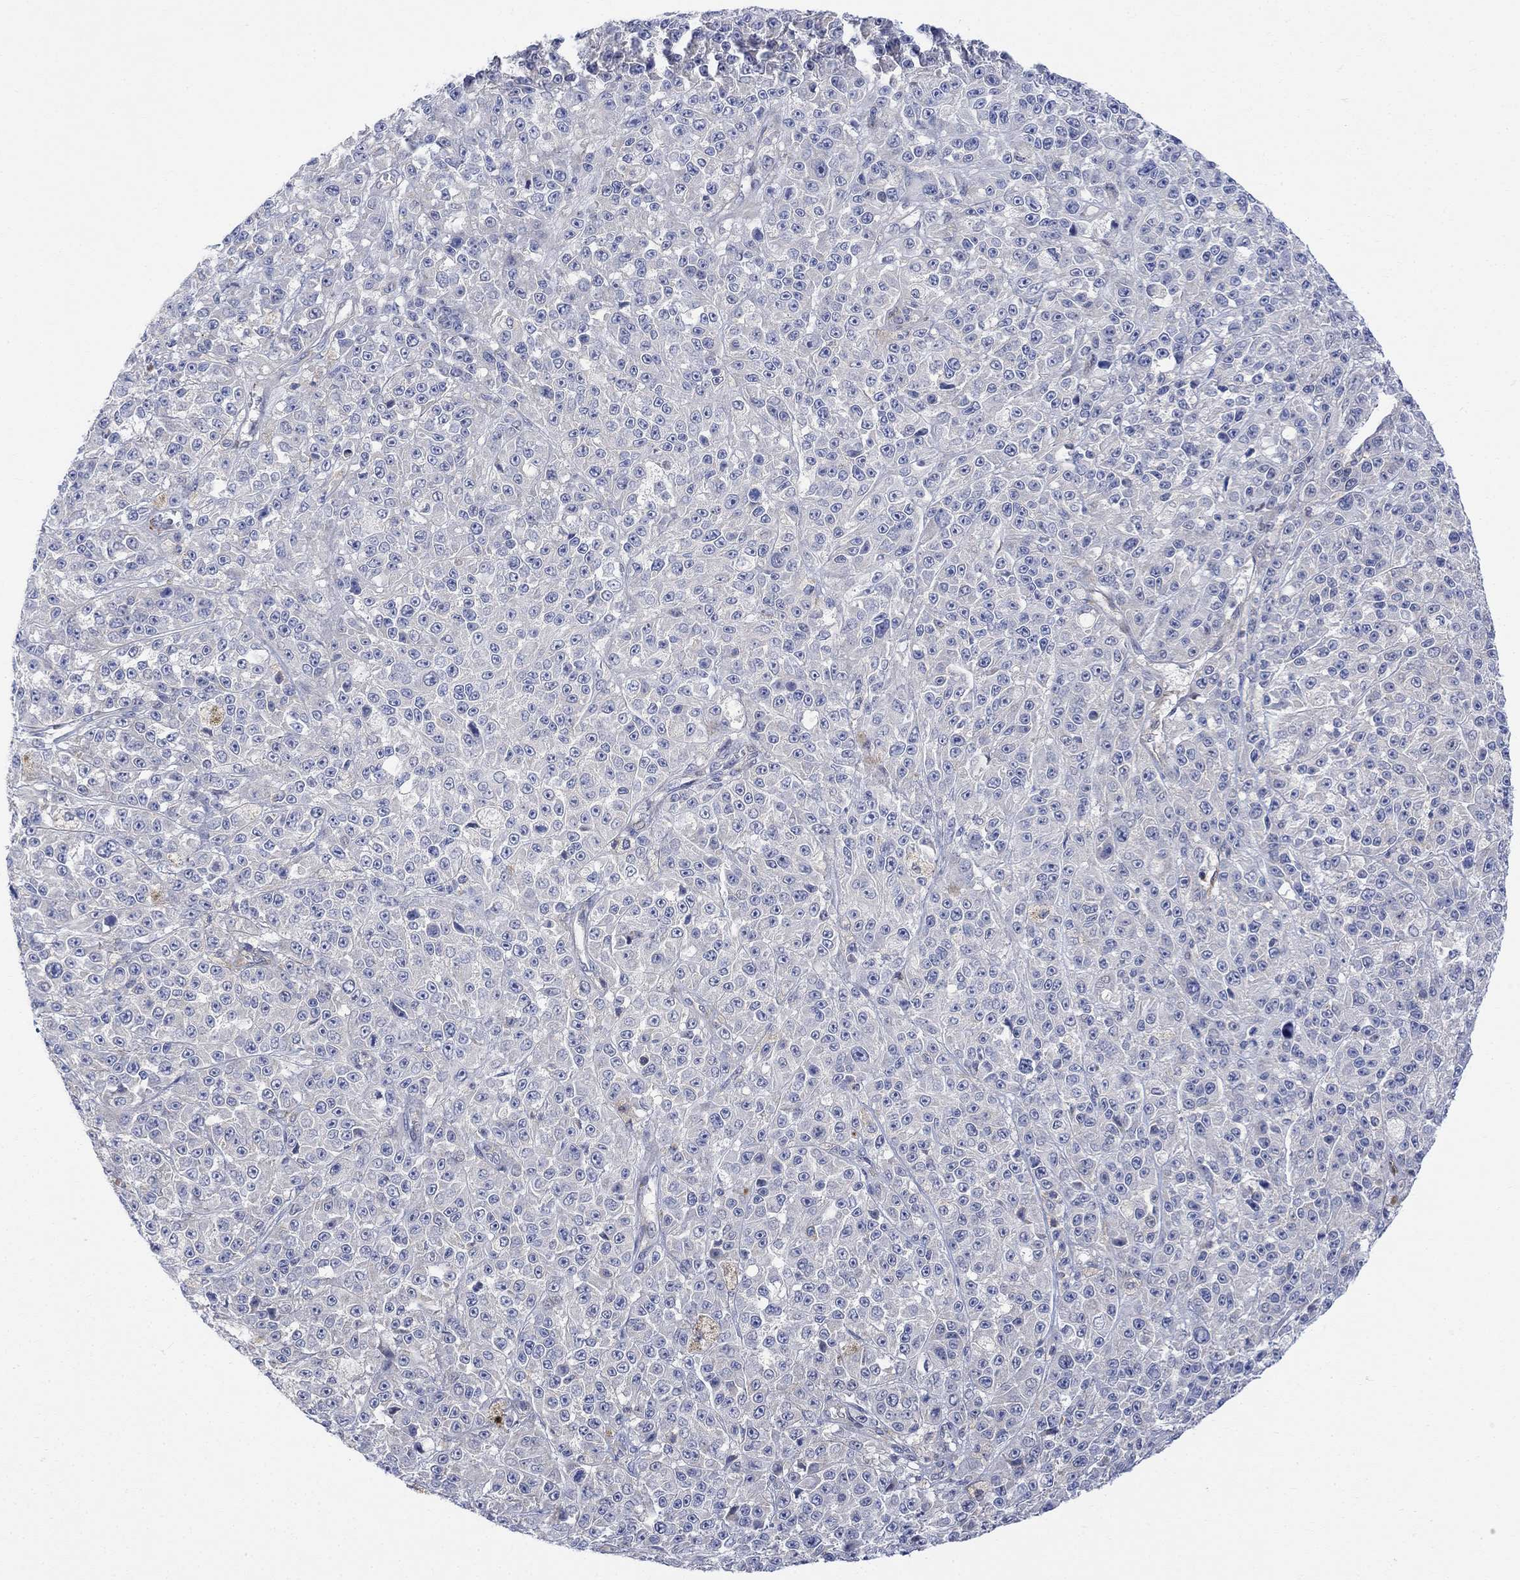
{"staining": {"intensity": "negative", "quantity": "none", "location": "none"}, "tissue": "melanoma", "cell_type": "Tumor cells", "image_type": "cancer", "snomed": [{"axis": "morphology", "description": "Malignant melanoma, NOS"}, {"axis": "topography", "description": "Skin"}], "caption": "This is a histopathology image of immunohistochemistry staining of melanoma, which shows no staining in tumor cells.", "gene": "ARSK", "patient": {"sex": "female", "age": 58}}